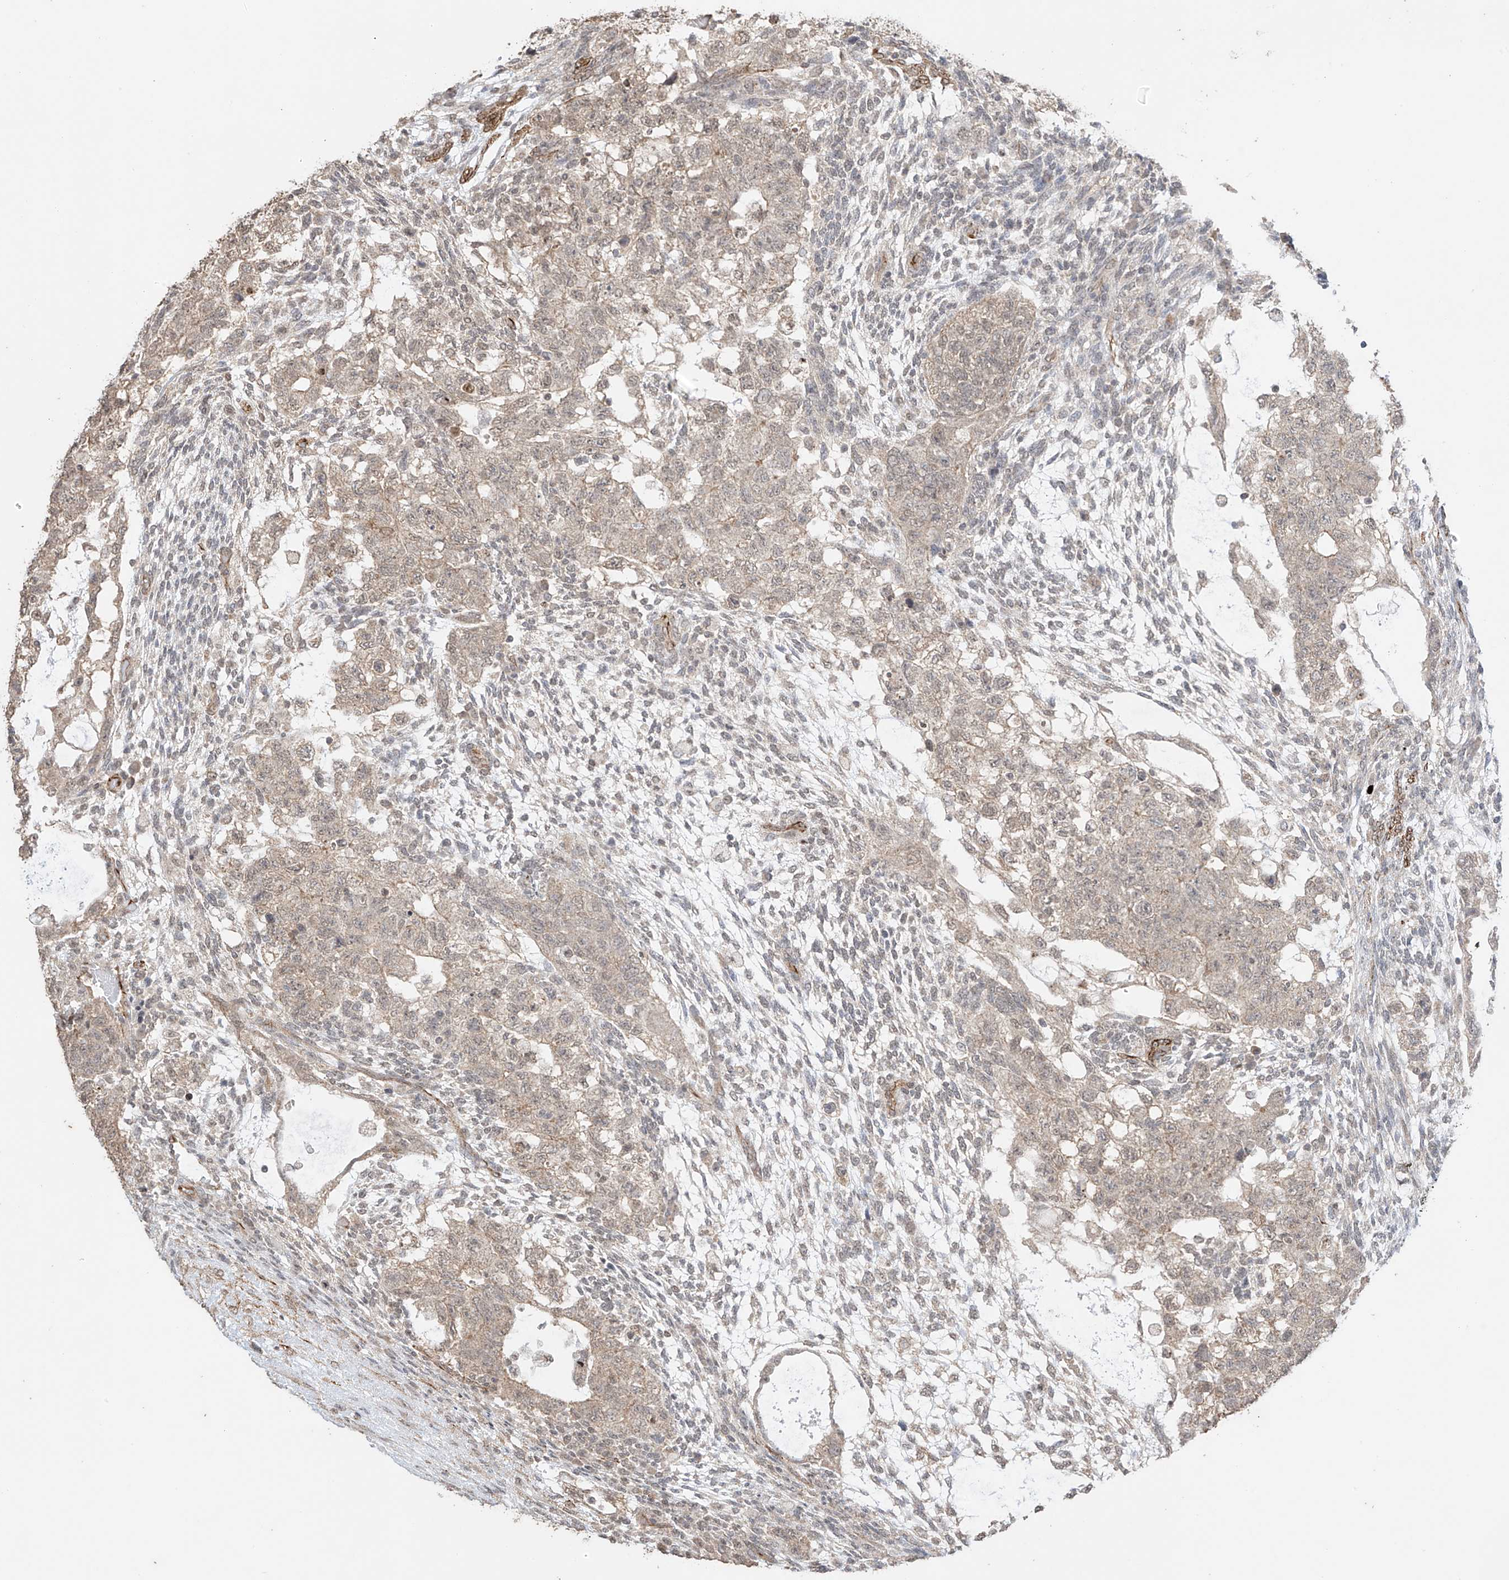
{"staining": {"intensity": "weak", "quantity": "25%-75%", "location": "cytoplasmic/membranous"}, "tissue": "testis cancer", "cell_type": "Tumor cells", "image_type": "cancer", "snomed": [{"axis": "morphology", "description": "Normal tissue, NOS"}, {"axis": "morphology", "description": "Carcinoma, Embryonal, NOS"}, {"axis": "topography", "description": "Testis"}], "caption": "The immunohistochemical stain shows weak cytoplasmic/membranous expression in tumor cells of embryonal carcinoma (testis) tissue.", "gene": "TTLL5", "patient": {"sex": "male", "age": 36}}